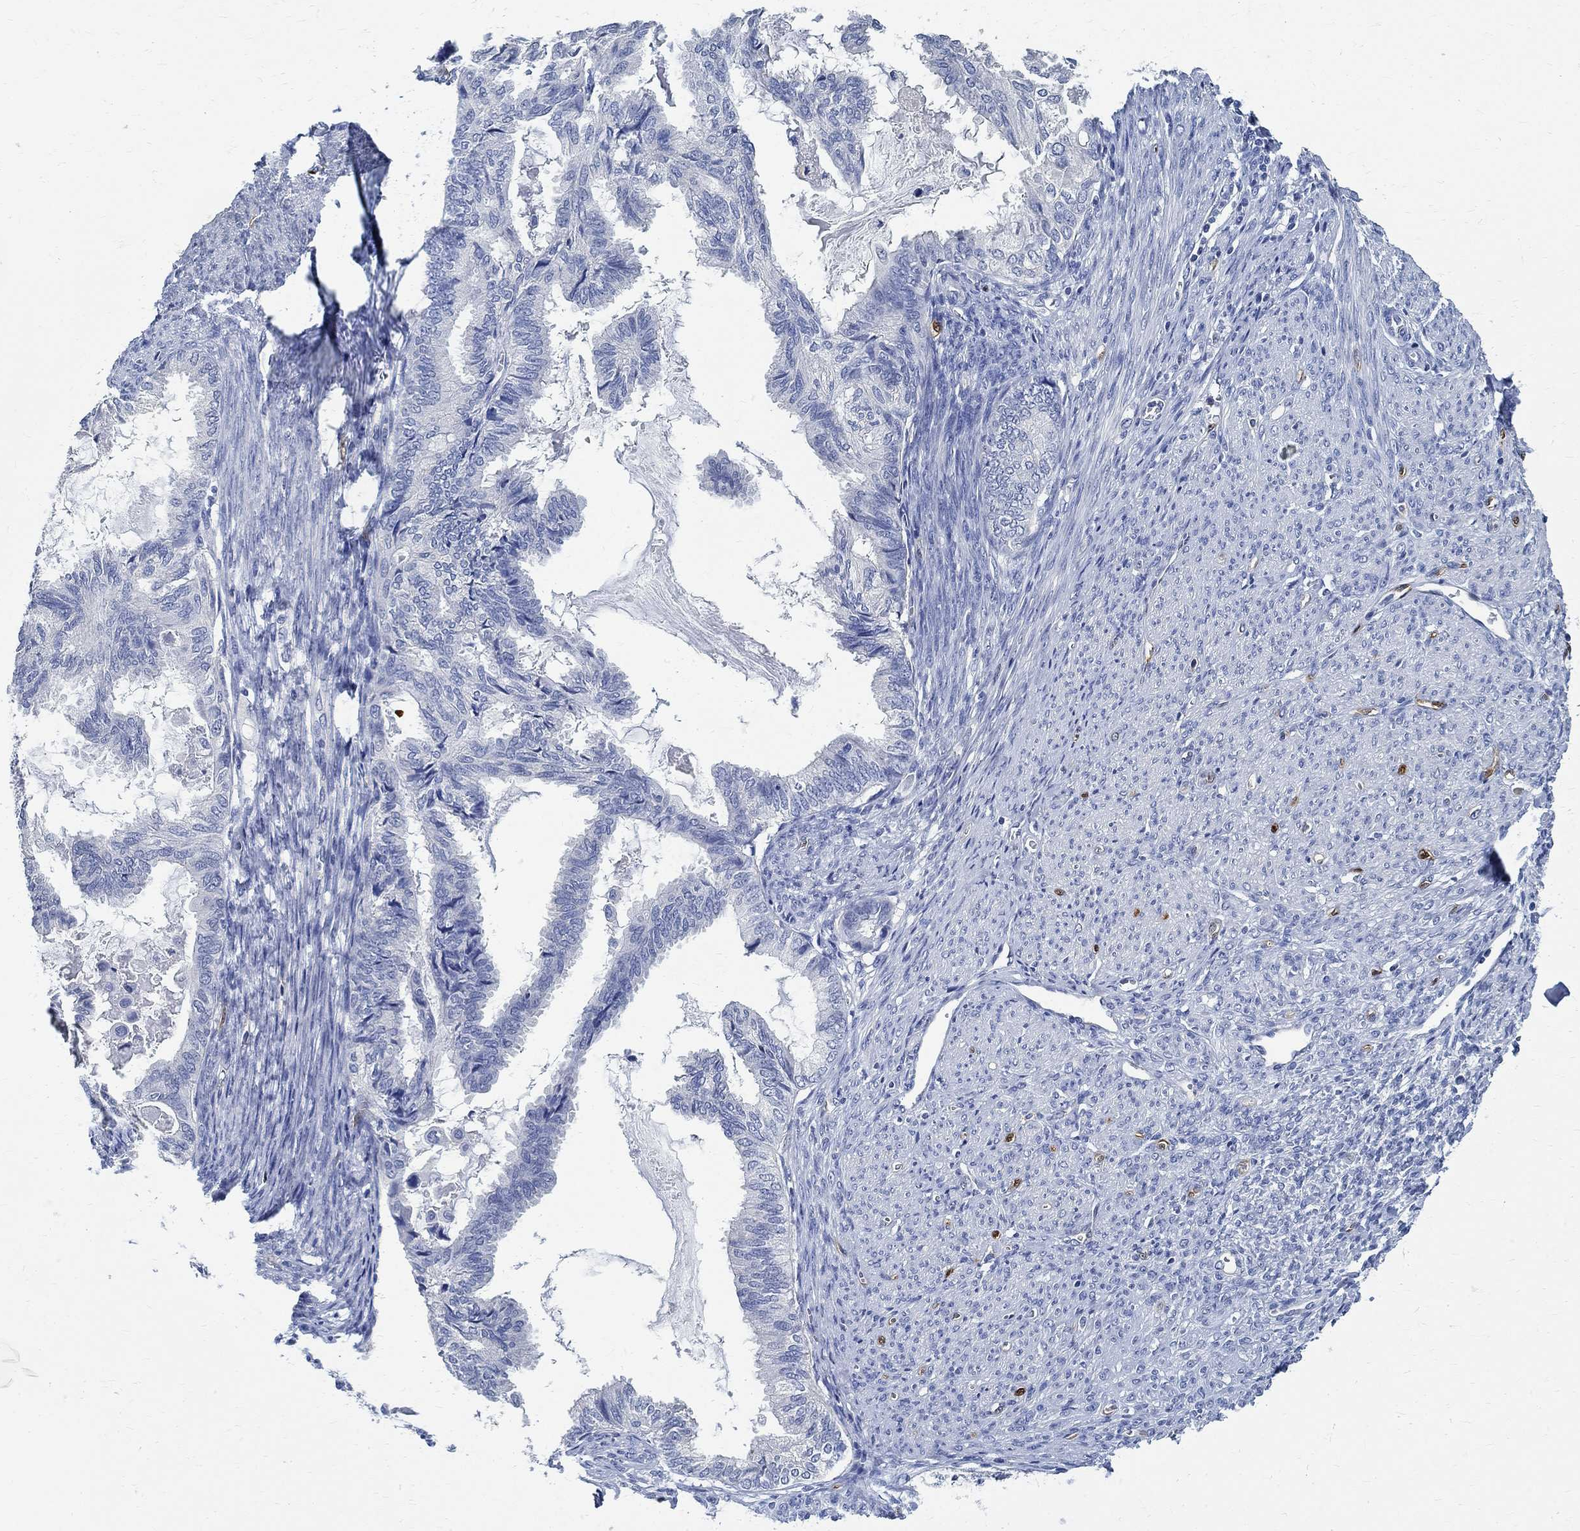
{"staining": {"intensity": "negative", "quantity": "none", "location": "none"}, "tissue": "endometrial cancer", "cell_type": "Tumor cells", "image_type": "cancer", "snomed": [{"axis": "morphology", "description": "Adenocarcinoma, NOS"}, {"axis": "topography", "description": "Endometrium"}], "caption": "Human endometrial cancer stained for a protein using IHC shows no positivity in tumor cells.", "gene": "PRX", "patient": {"sex": "female", "age": 86}}